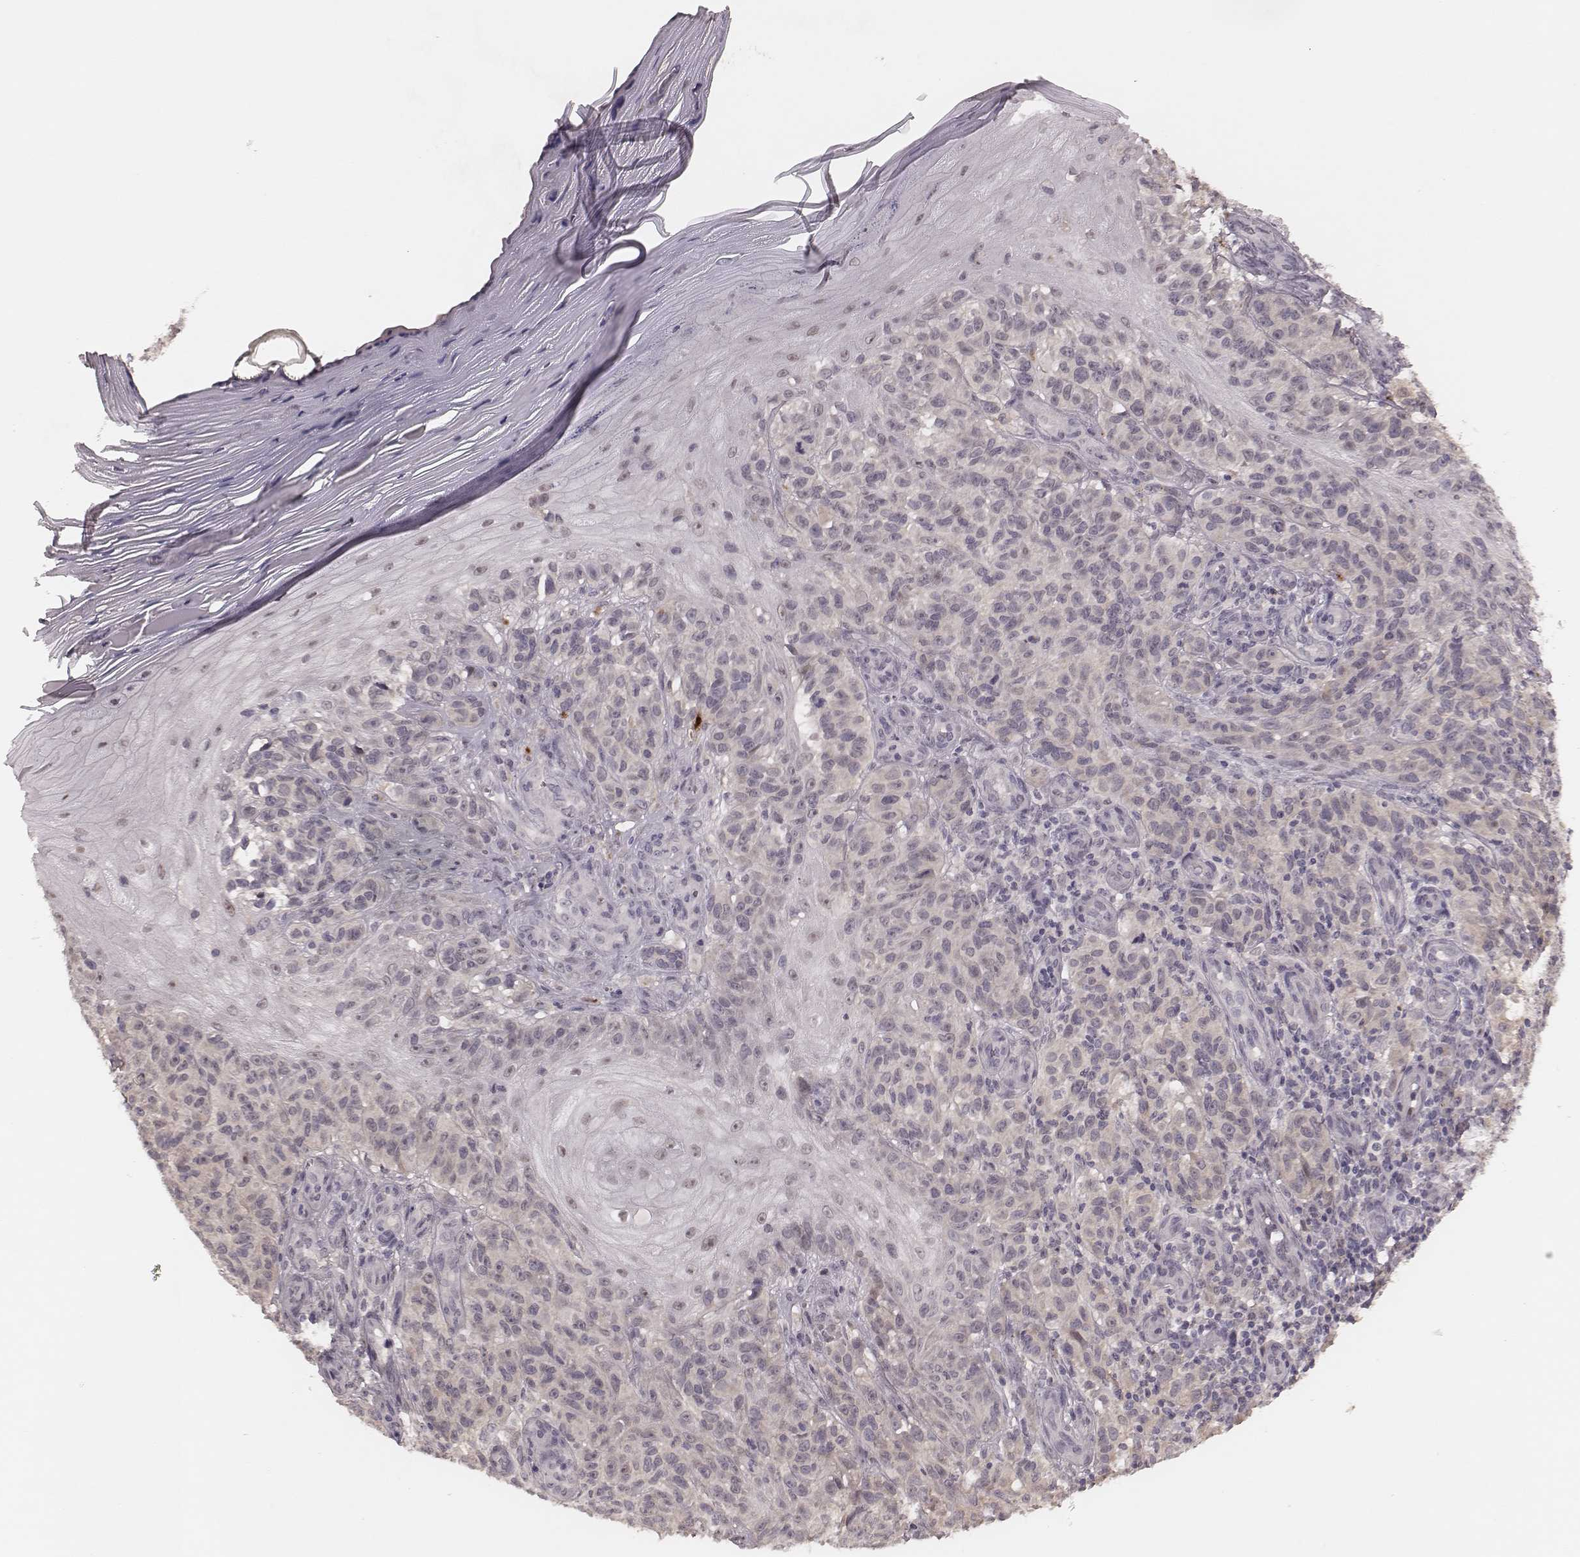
{"staining": {"intensity": "negative", "quantity": "none", "location": "none"}, "tissue": "melanoma", "cell_type": "Tumor cells", "image_type": "cancer", "snomed": [{"axis": "morphology", "description": "Malignant melanoma, NOS"}, {"axis": "topography", "description": "Skin"}], "caption": "A high-resolution image shows IHC staining of melanoma, which displays no significant staining in tumor cells.", "gene": "FAM13B", "patient": {"sex": "female", "age": 53}}